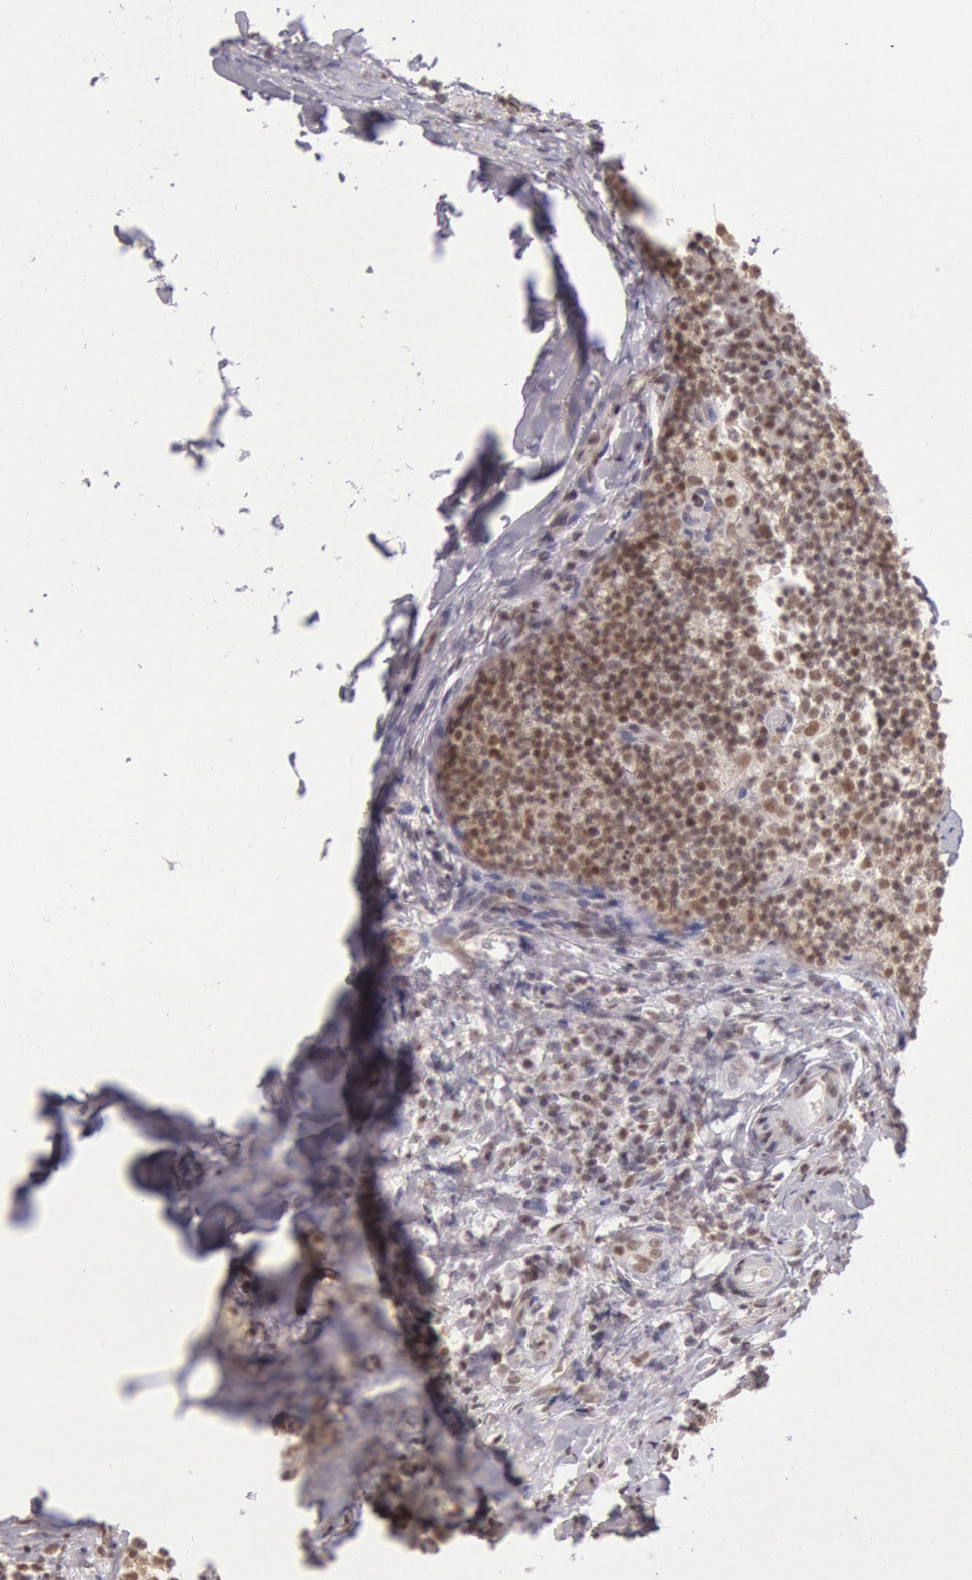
{"staining": {"intensity": "strong", "quantity": ">75%", "location": "nuclear"}, "tissue": "lymph node", "cell_type": "Germinal center cells", "image_type": "normal", "snomed": [{"axis": "morphology", "description": "Normal tissue, NOS"}, {"axis": "morphology", "description": "Inflammation, NOS"}, {"axis": "topography", "description": "Lymph node"}], "caption": "Protein expression analysis of unremarkable human lymph node reveals strong nuclear expression in about >75% of germinal center cells. The protein of interest is stained brown, and the nuclei are stained in blue (DAB (3,3'-diaminobenzidine) IHC with brightfield microscopy, high magnification).", "gene": "ESS2", "patient": {"sex": "male", "age": 46}}